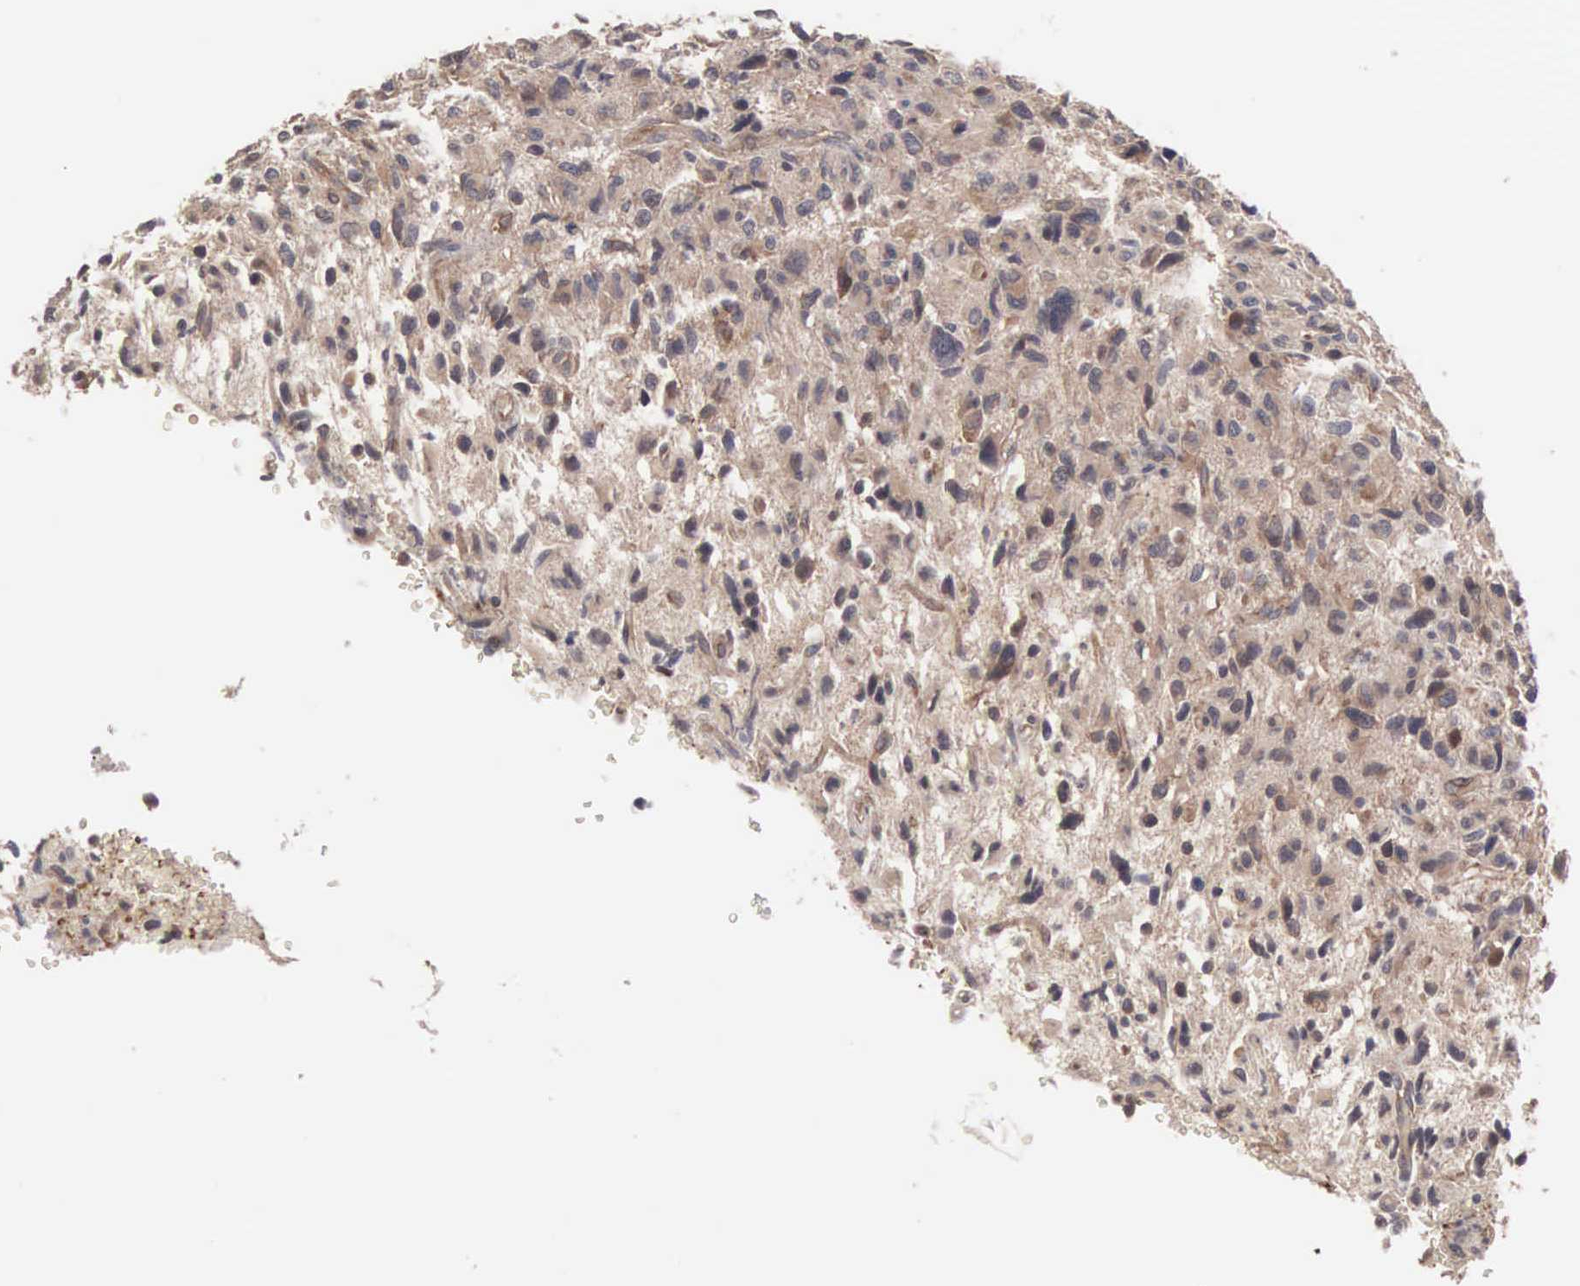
{"staining": {"intensity": "moderate", "quantity": ">75%", "location": "cytoplasmic/membranous"}, "tissue": "glioma", "cell_type": "Tumor cells", "image_type": "cancer", "snomed": [{"axis": "morphology", "description": "Glioma, malignant, High grade"}, {"axis": "topography", "description": "Brain"}], "caption": "Protein expression analysis of glioma reveals moderate cytoplasmic/membranous staining in about >75% of tumor cells.", "gene": "INF2", "patient": {"sex": "female", "age": 60}}